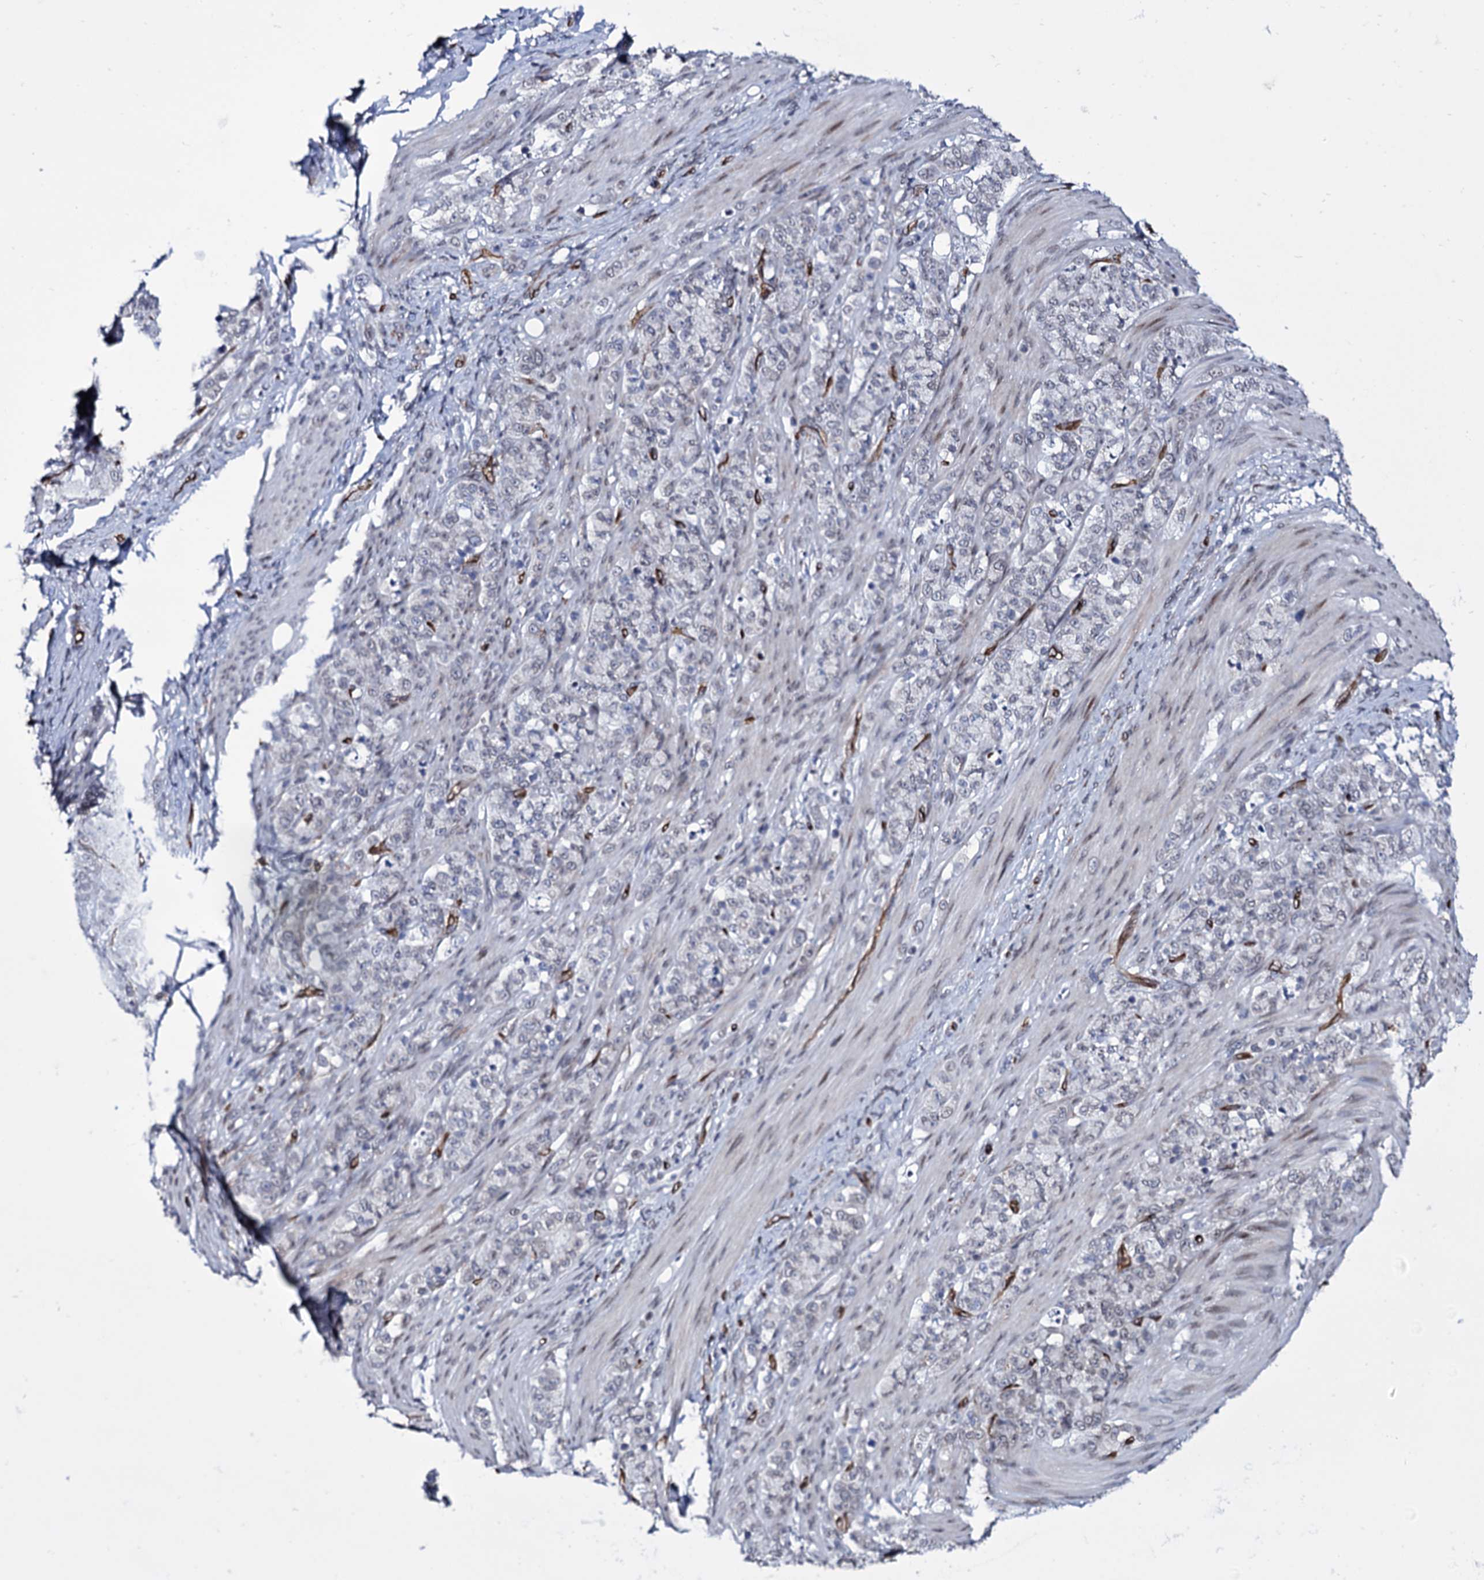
{"staining": {"intensity": "negative", "quantity": "none", "location": "none"}, "tissue": "stomach cancer", "cell_type": "Tumor cells", "image_type": "cancer", "snomed": [{"axis": "morphology", "description": "Adenocarcinoma, NOS"}, {"axis": "topography", "description": "Stomach"}], "caption": "Stomach cancer (adenocarcinoma) stained for a protein using IHC shows no positivity tumor cells.", "gene": "ZC3H12C", "patient": {"sex": "female", "age": 79}}